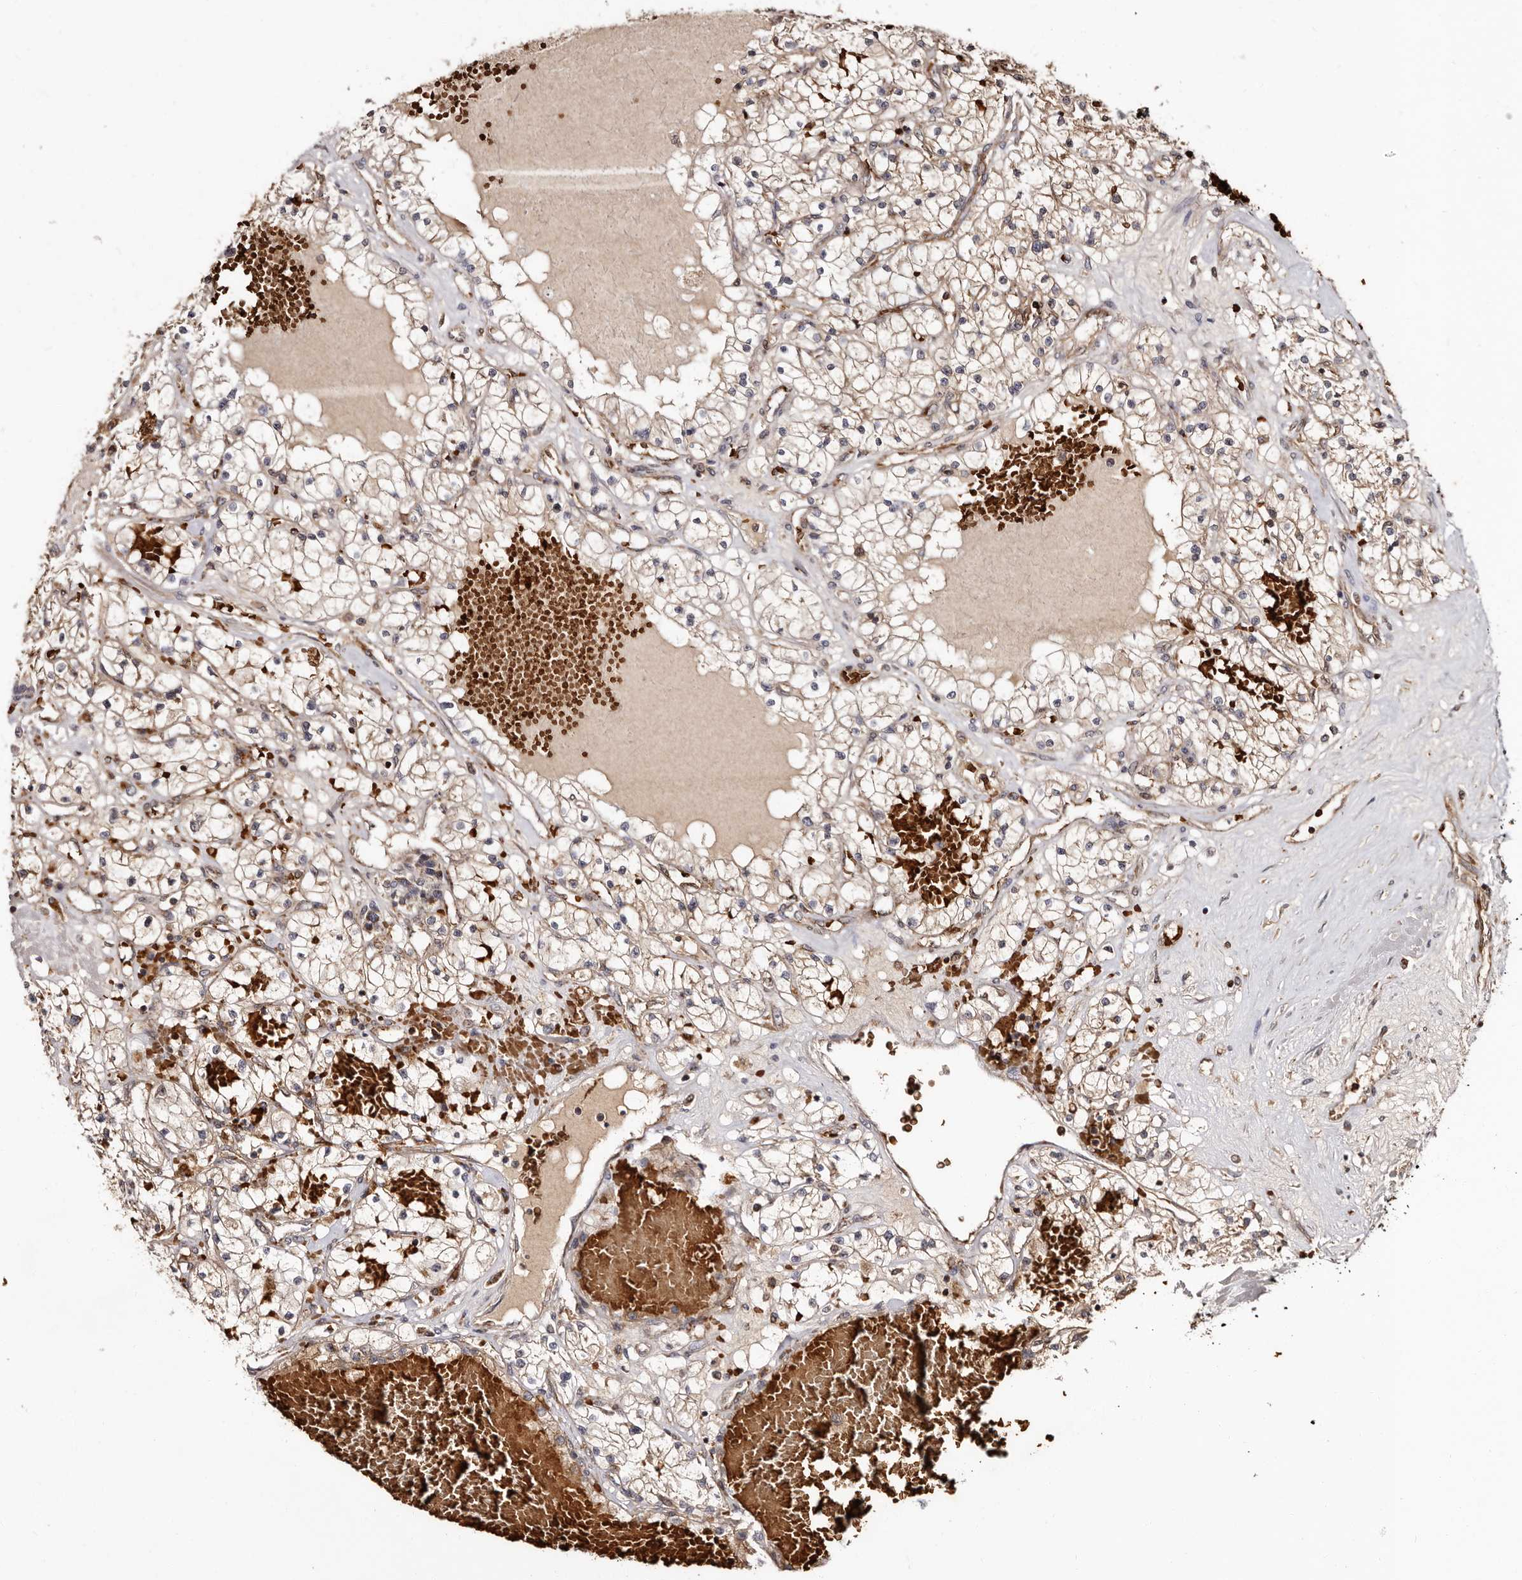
{"staining": {"intensity": "moderate", "quantity": ">75%", "location": "cytoplasmic/membranous"}, "tissue": "renal cancer", "cell_type": "Tumor cells", "image_type": "cancer", "snomed": [{"axis": "morphology", "description": "Normal tissue, NOS"}, {"axis": "morphology", "description": "Adenocarcinoma, NOS"}, {"axis": "topography", "description": "Kidney"}], "caption": "A brown stain shows moderate cytoplasmic/membranous positivity of a protein in human renal cancer tumor cells. The staining was performed using DAB (3,3'-diaminobenzidine), with brown indicating positive protein expression. Nuclei are stained blue with hematoxylin.", "gene": "BAX", "patient": {"sex": "male", "age": 68}}